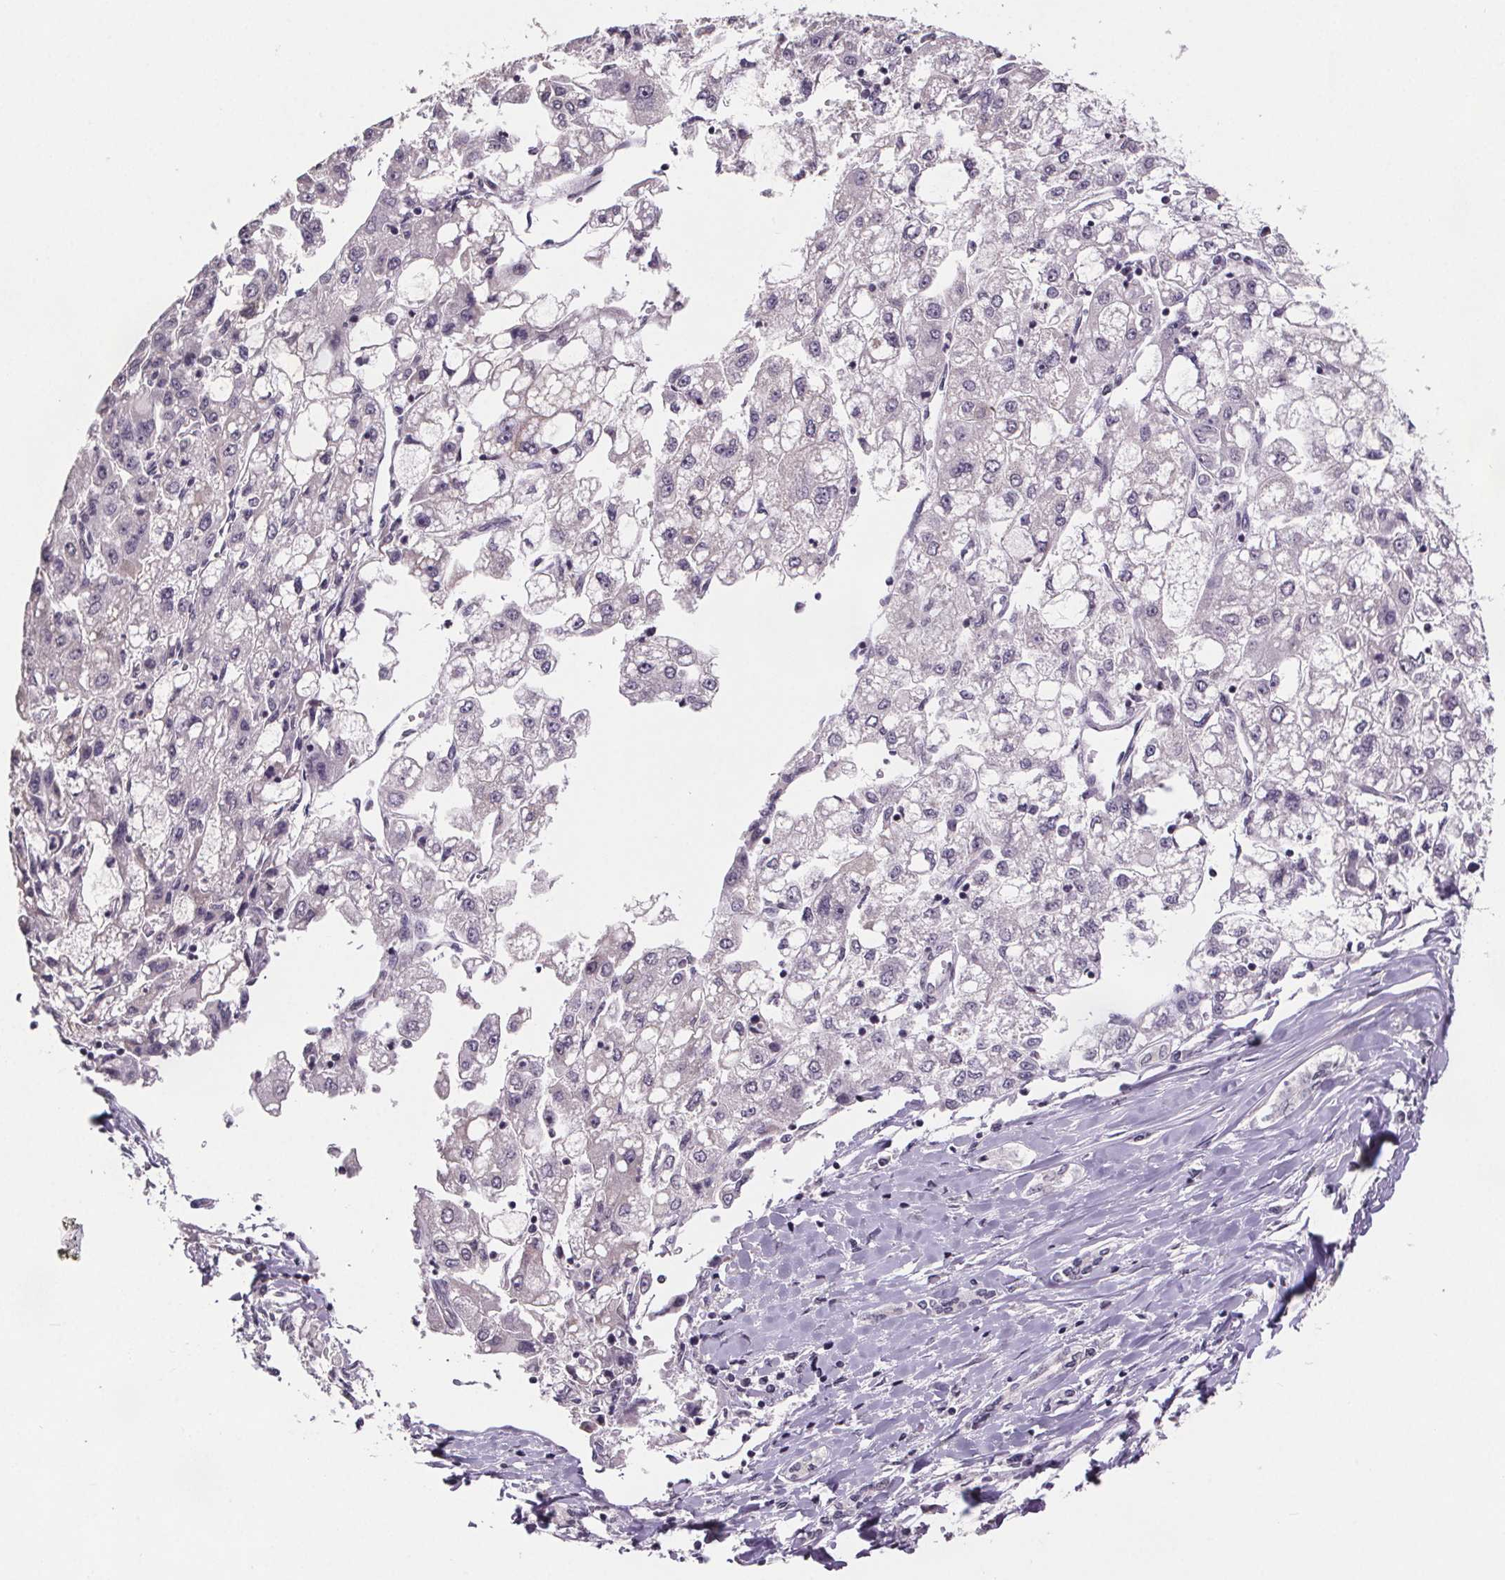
{"staining": {"intensity": "negative", "quantity": "none", "location": "none"}, "tissue": "liver cancer", "cell_type": "Tumor cells", "image_type": "cancer", "snomed": [{"axis": "morphology", "description": "Carcinoma, Hepatocellular, NOS"}, {"axis": "topography", "description": "Liver"}], "caption": "The IHC image has no significant positivity in tumor cells of hepatocellular carcinoma (liver) tissue.", "gene": "NKX6-1", "patient": {"sex": "male", "age": 40}}